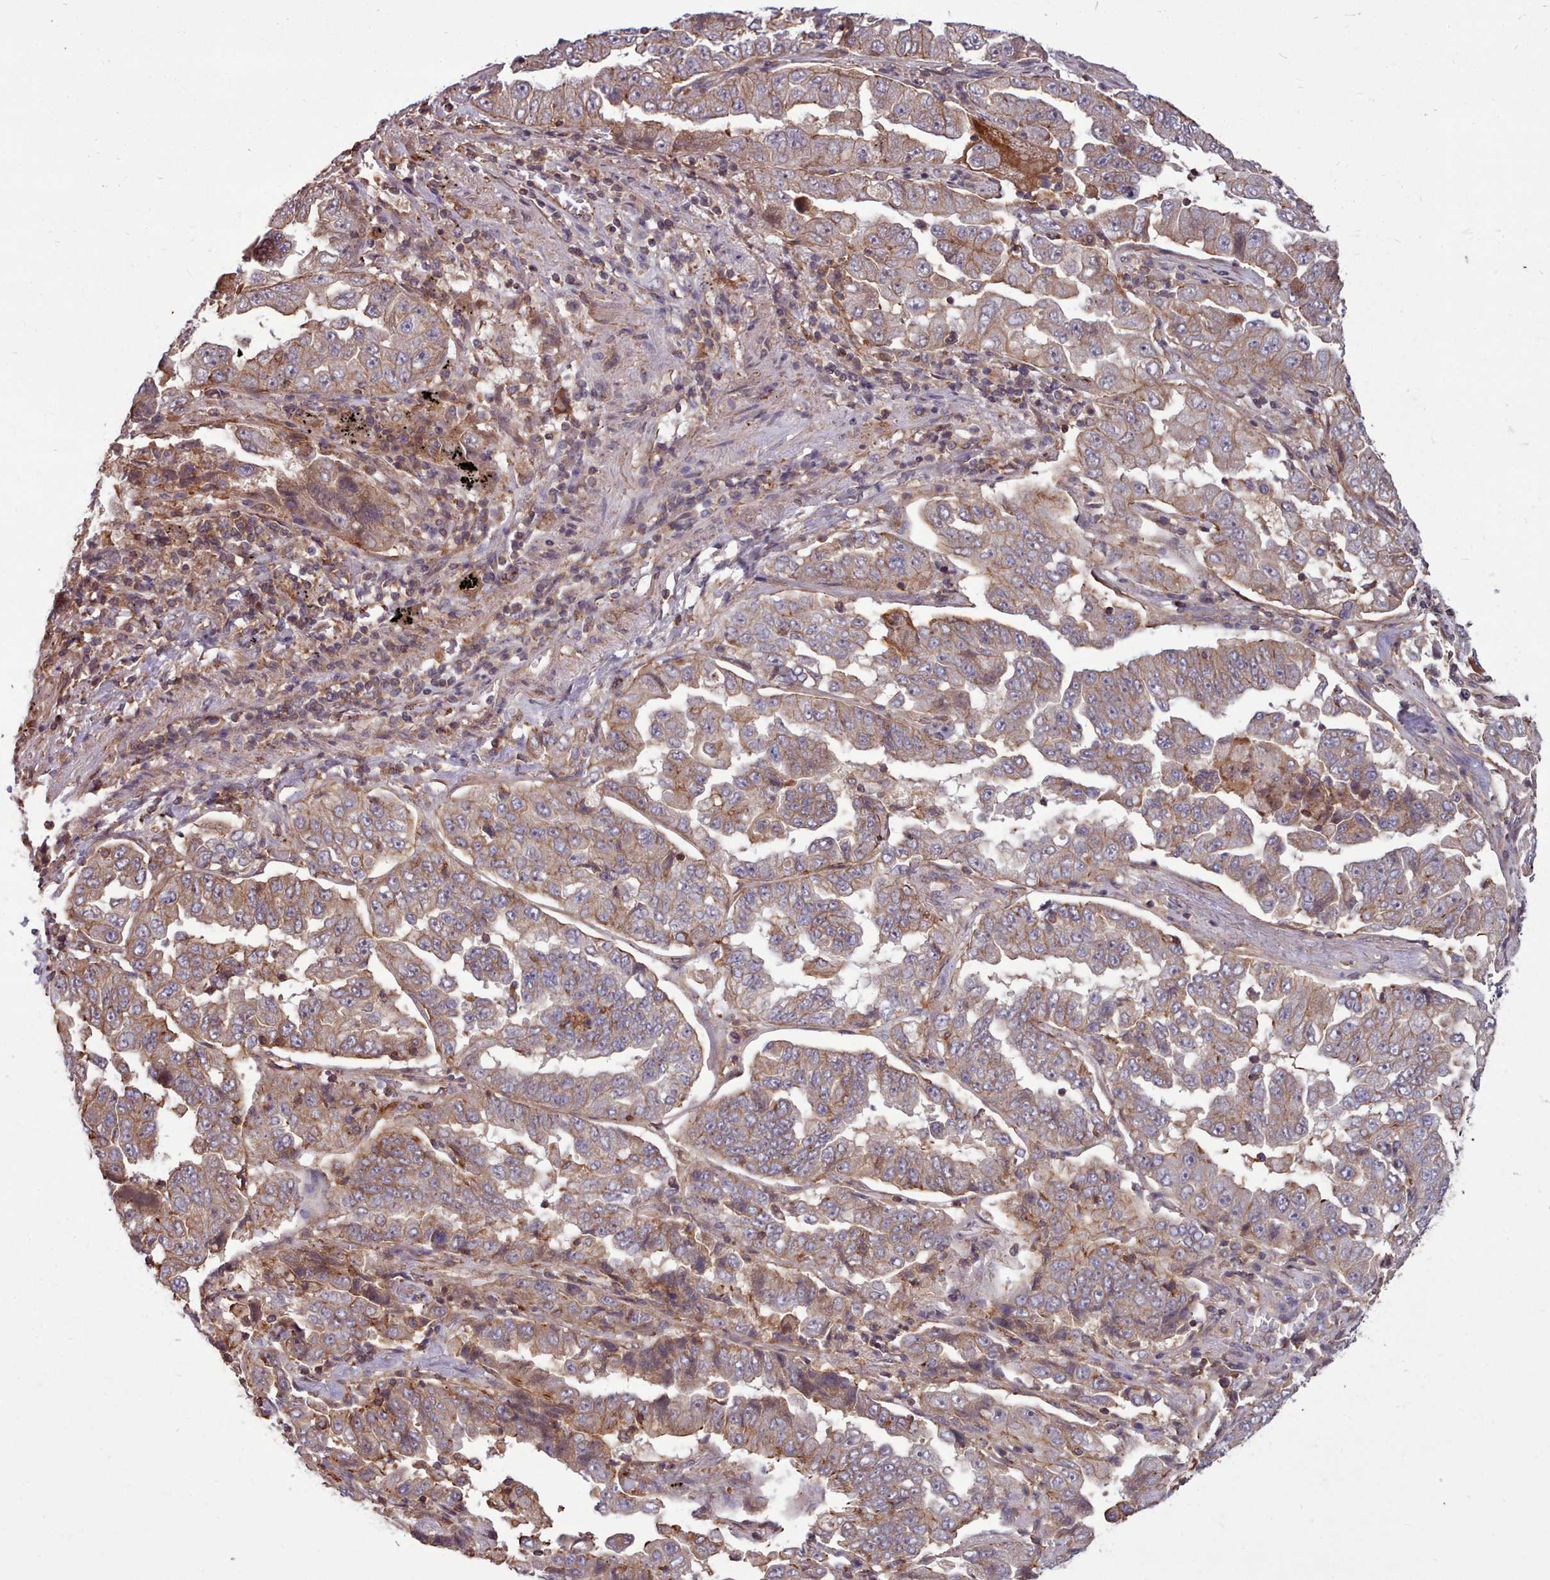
{"staining": {"intensity": "moderate", "quantity": ">75%", "location": "cytoplasmic/membranous"}, "tissue": "lung cancer", "cell_type": "Tumor cells", "image_type": "cancer", "snomed": [{"axis": "morphology", "description": "Adenocarcinoma, NOS"}, {"axis": "topography", "description": "Lung"}], "caption": "Protein staining exhibits moderate cytoplasmic/membranous positivity in about >75% of tumor cells in lung cancer (adenocarcinoma). (brown staining indicates protein expression, while blue staining denotes nuclei).", "gene": "STUB1", "patient": {"sex": "female", "age": 51}}